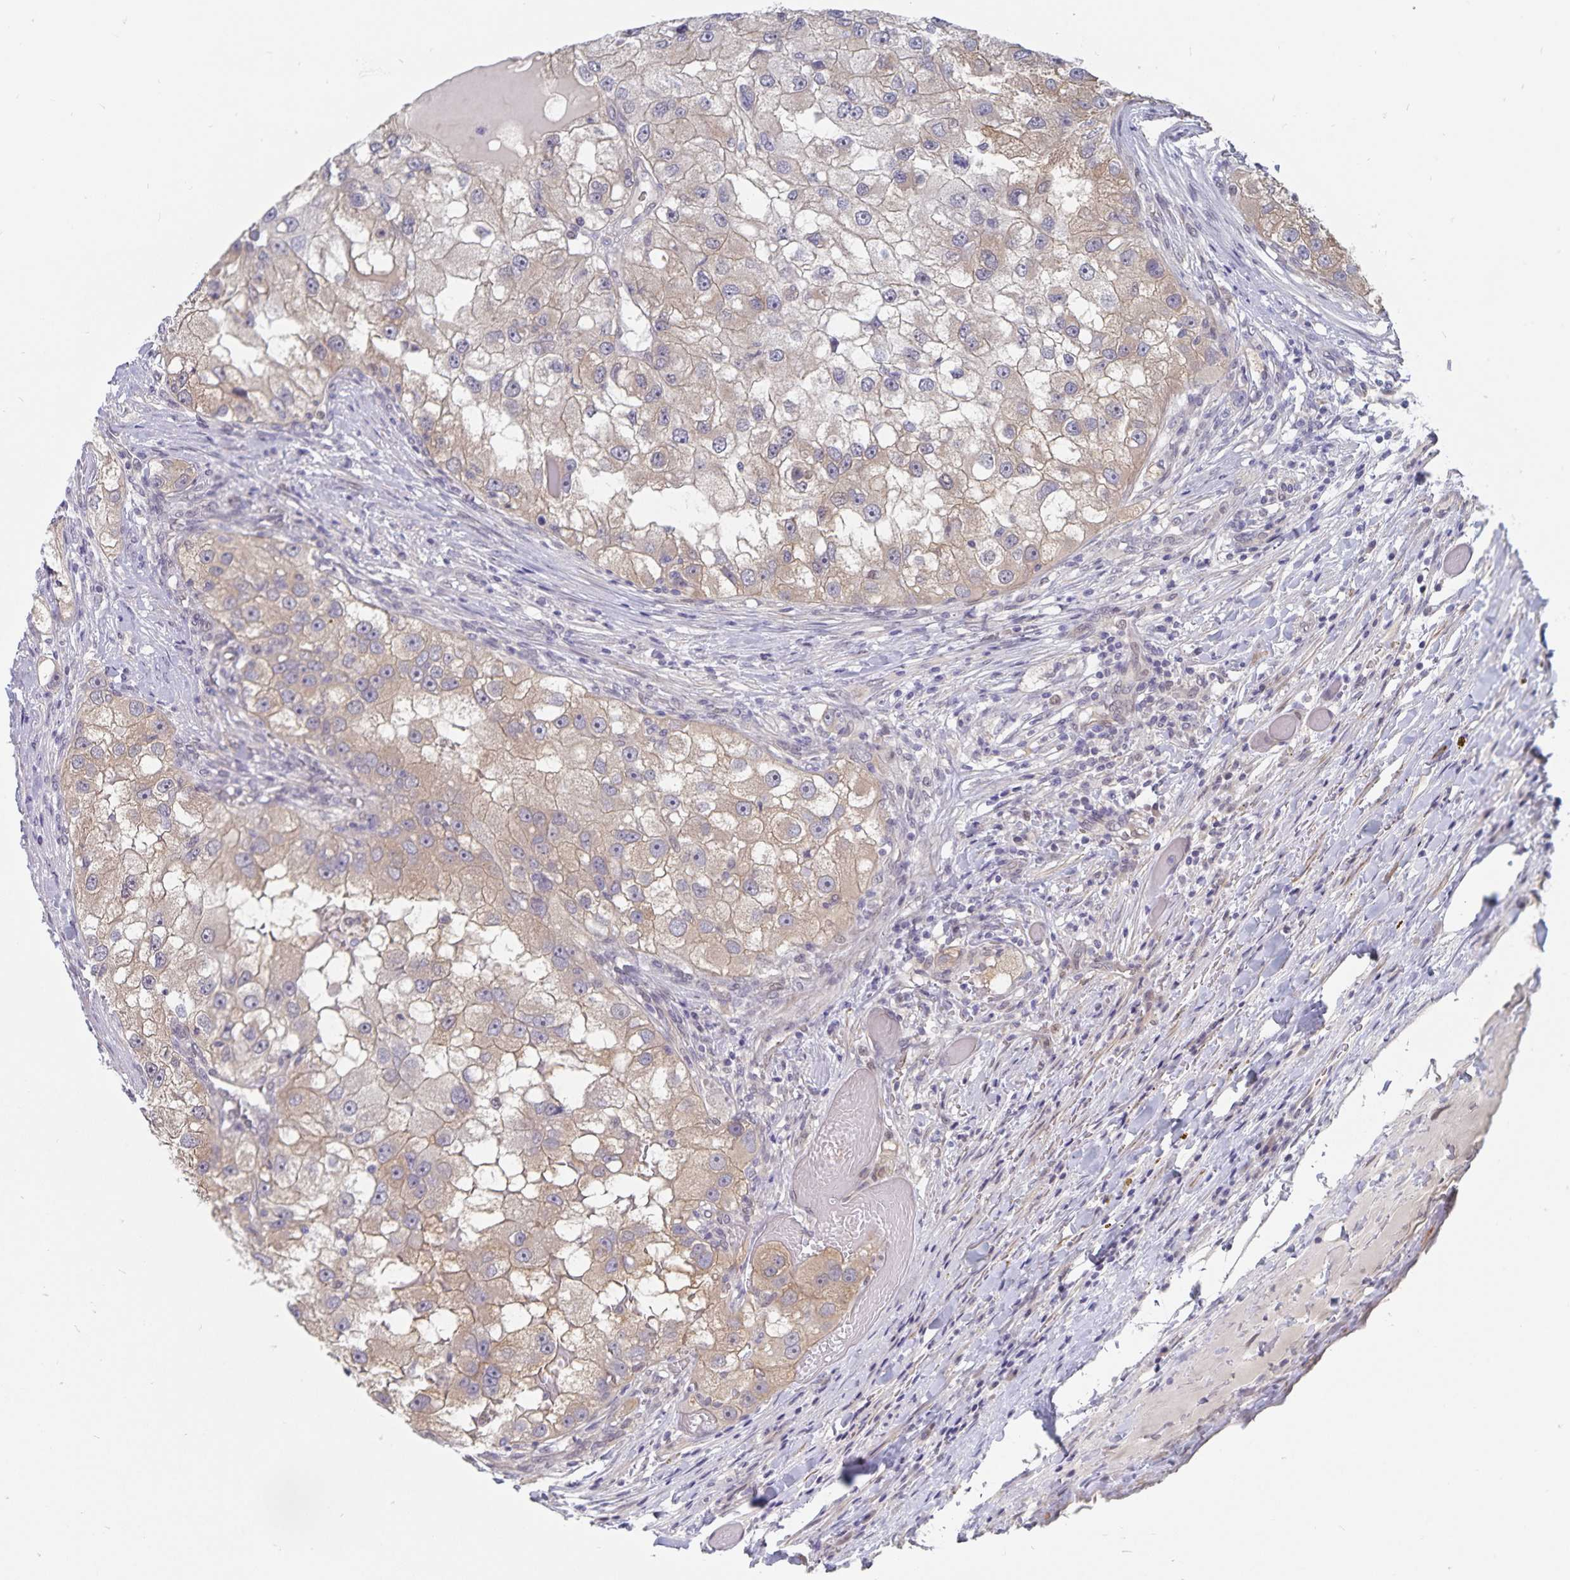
{"staining": {"intensity": "weak", "quantity": ">75%", "location": "cytoplasmic/membranous"}, "tissue": "renal cancer", "cell_type": "Tumor cells", "image_type": "cancer", "snomed": [{"axis": "morphology", "description": "Adenocarcinoma, NOS"}, {"axis": "topography", "description": "Kidney"}], "caption": "Adenocarcinoma (renal) was stained to show a protein in brown. There is low levels of weak cytoplasmic/membranous expression in about >75% of tumor cells. (DAB = brown stain, brightfield microscopy at high magnification).", "gene": "BAG6", "patient": {"sex": "male", "age": 63}}